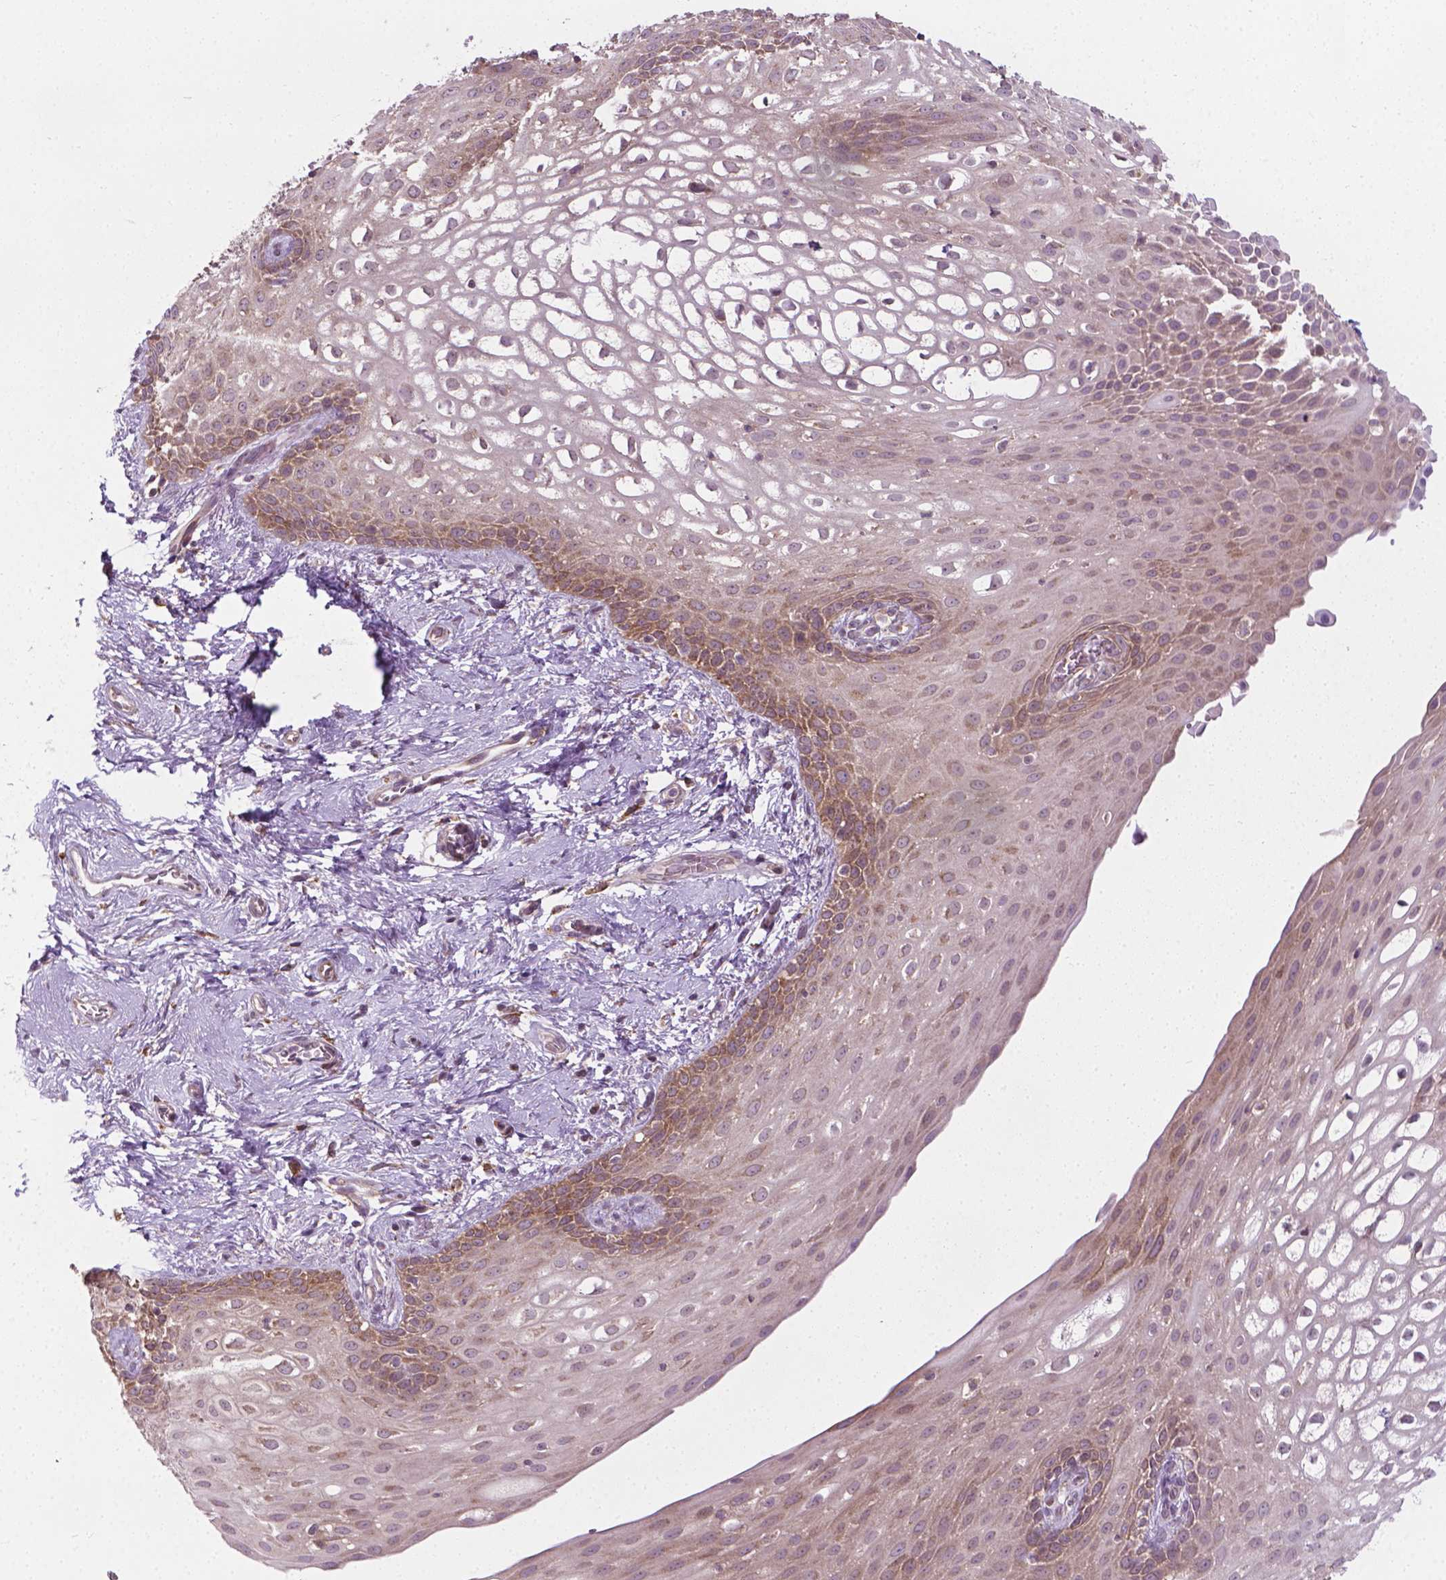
{"staining": {"intensity": "moderate", "quantity": ">75%", "location": "cytoplasmic/membranous"}, "tissue": "skin", "cell_type": "Epidermal cells", "image_type": "normal", "snomed": [{"axis": "morphology", "description": "Normal tissue, NOS"}, {"axis": "topography", "description": "Anal"}], "caption": "Immunohistochemical staining of unremarkable skin displays moderate cytoplasmic/membranous protein expression in approximately >75% of epidermal cells. The protein of interest is shown in brown color, while the nuclei are stained blue.", "gene": "PRAG1", "patient": {"sex": "female", "age": 46}}